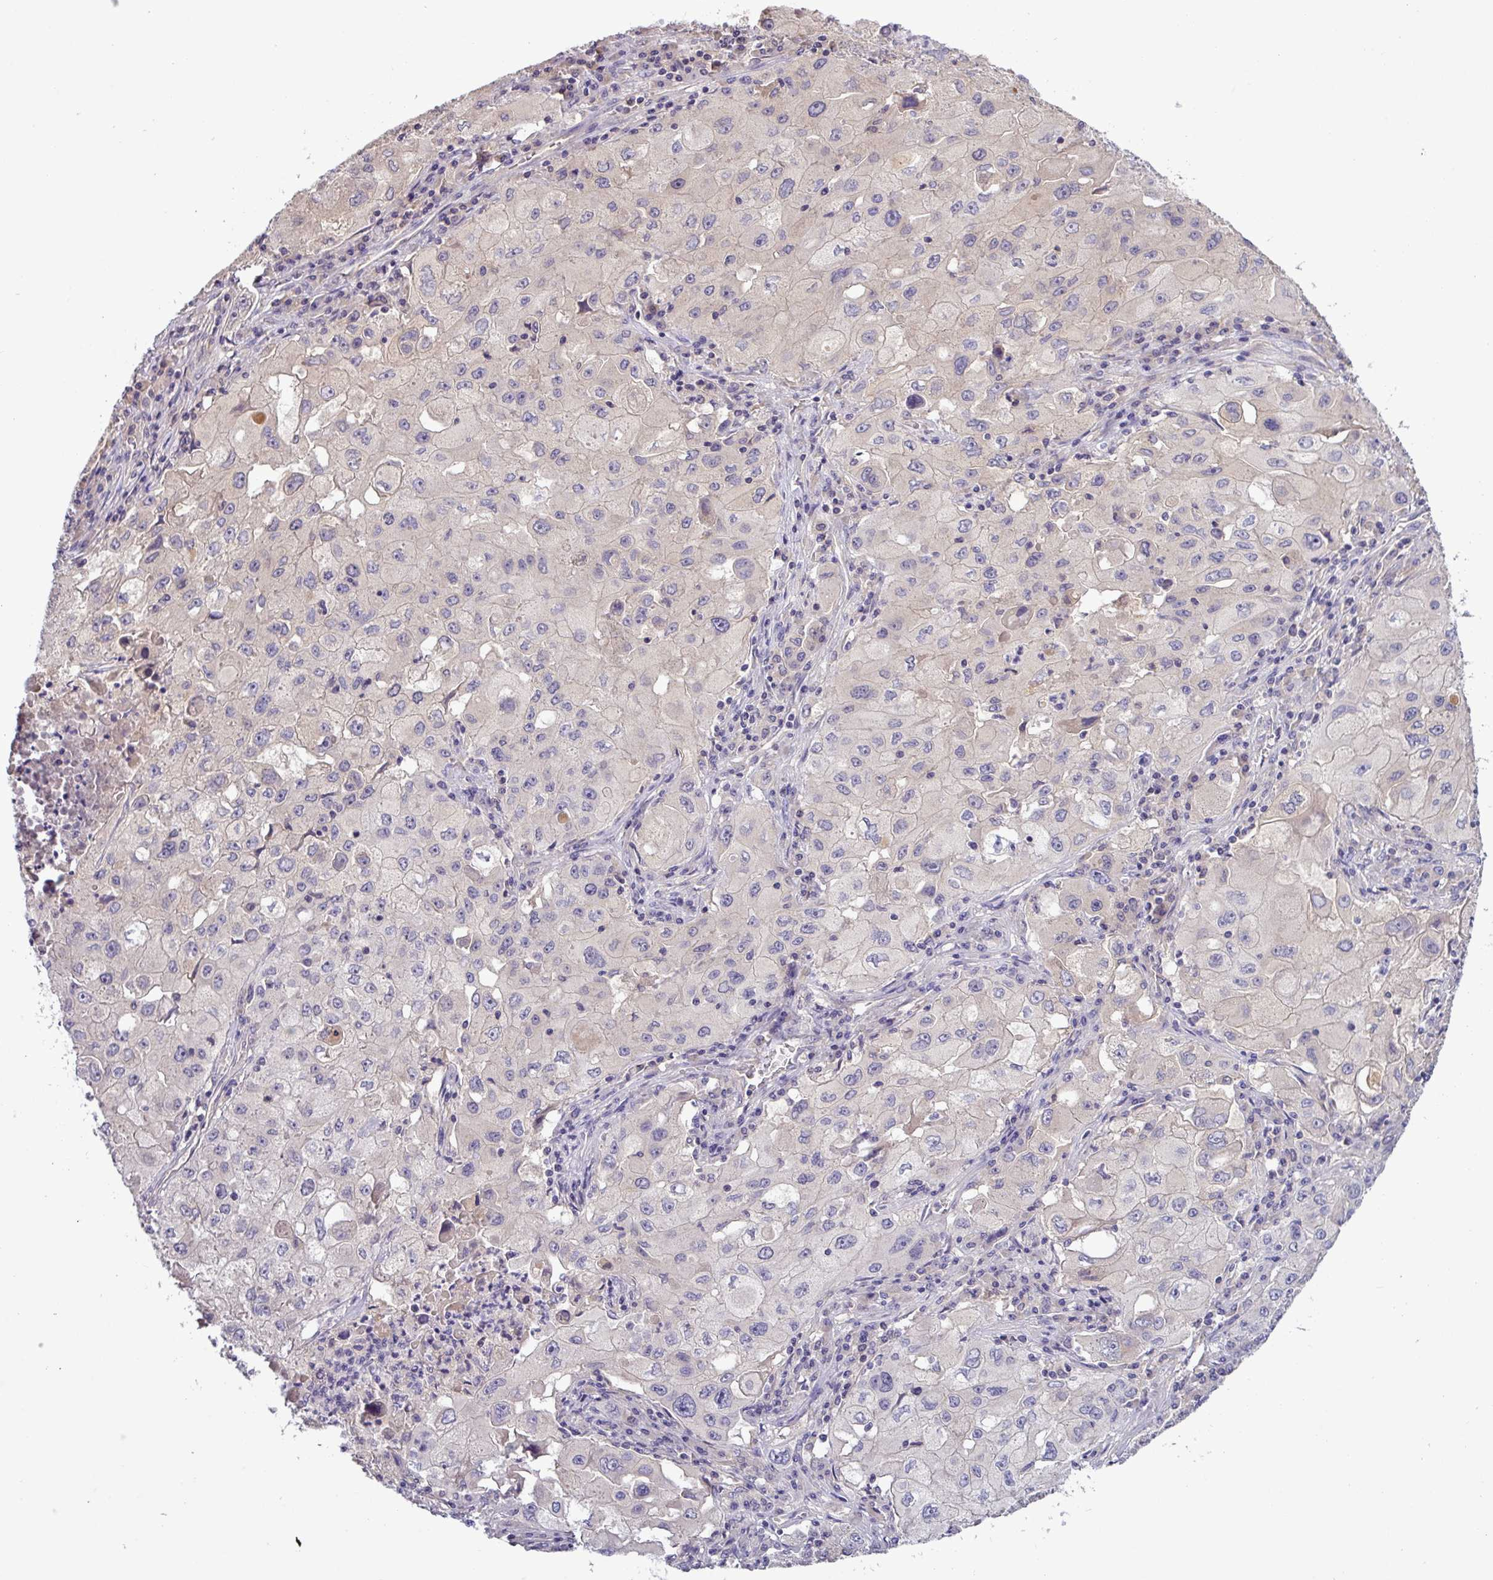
{"staining": {"intensity": "negative", "quantity": "none", "location": "none"}, "tissue": "lung cancer", "cell_type": "Tumor cells", "image_type": "cancer", "snomed": [{"axis": "morphology", "description": "Squamous cell carcinoma, NOS"}, {"axis": "topography", "description": "Lung"}], "caption": "High power microscopy histopathology image of an immunohistochemistry image of lung cancer, revealing no significant positivity in tumor cells. (Brightfield microscopy of DAB (3,3'-diaminobenzidine) immunohistochemistry (IHC) at high magnification).", "gene": "TMEM62", "patient": {"sex": "male", "age": 63}}